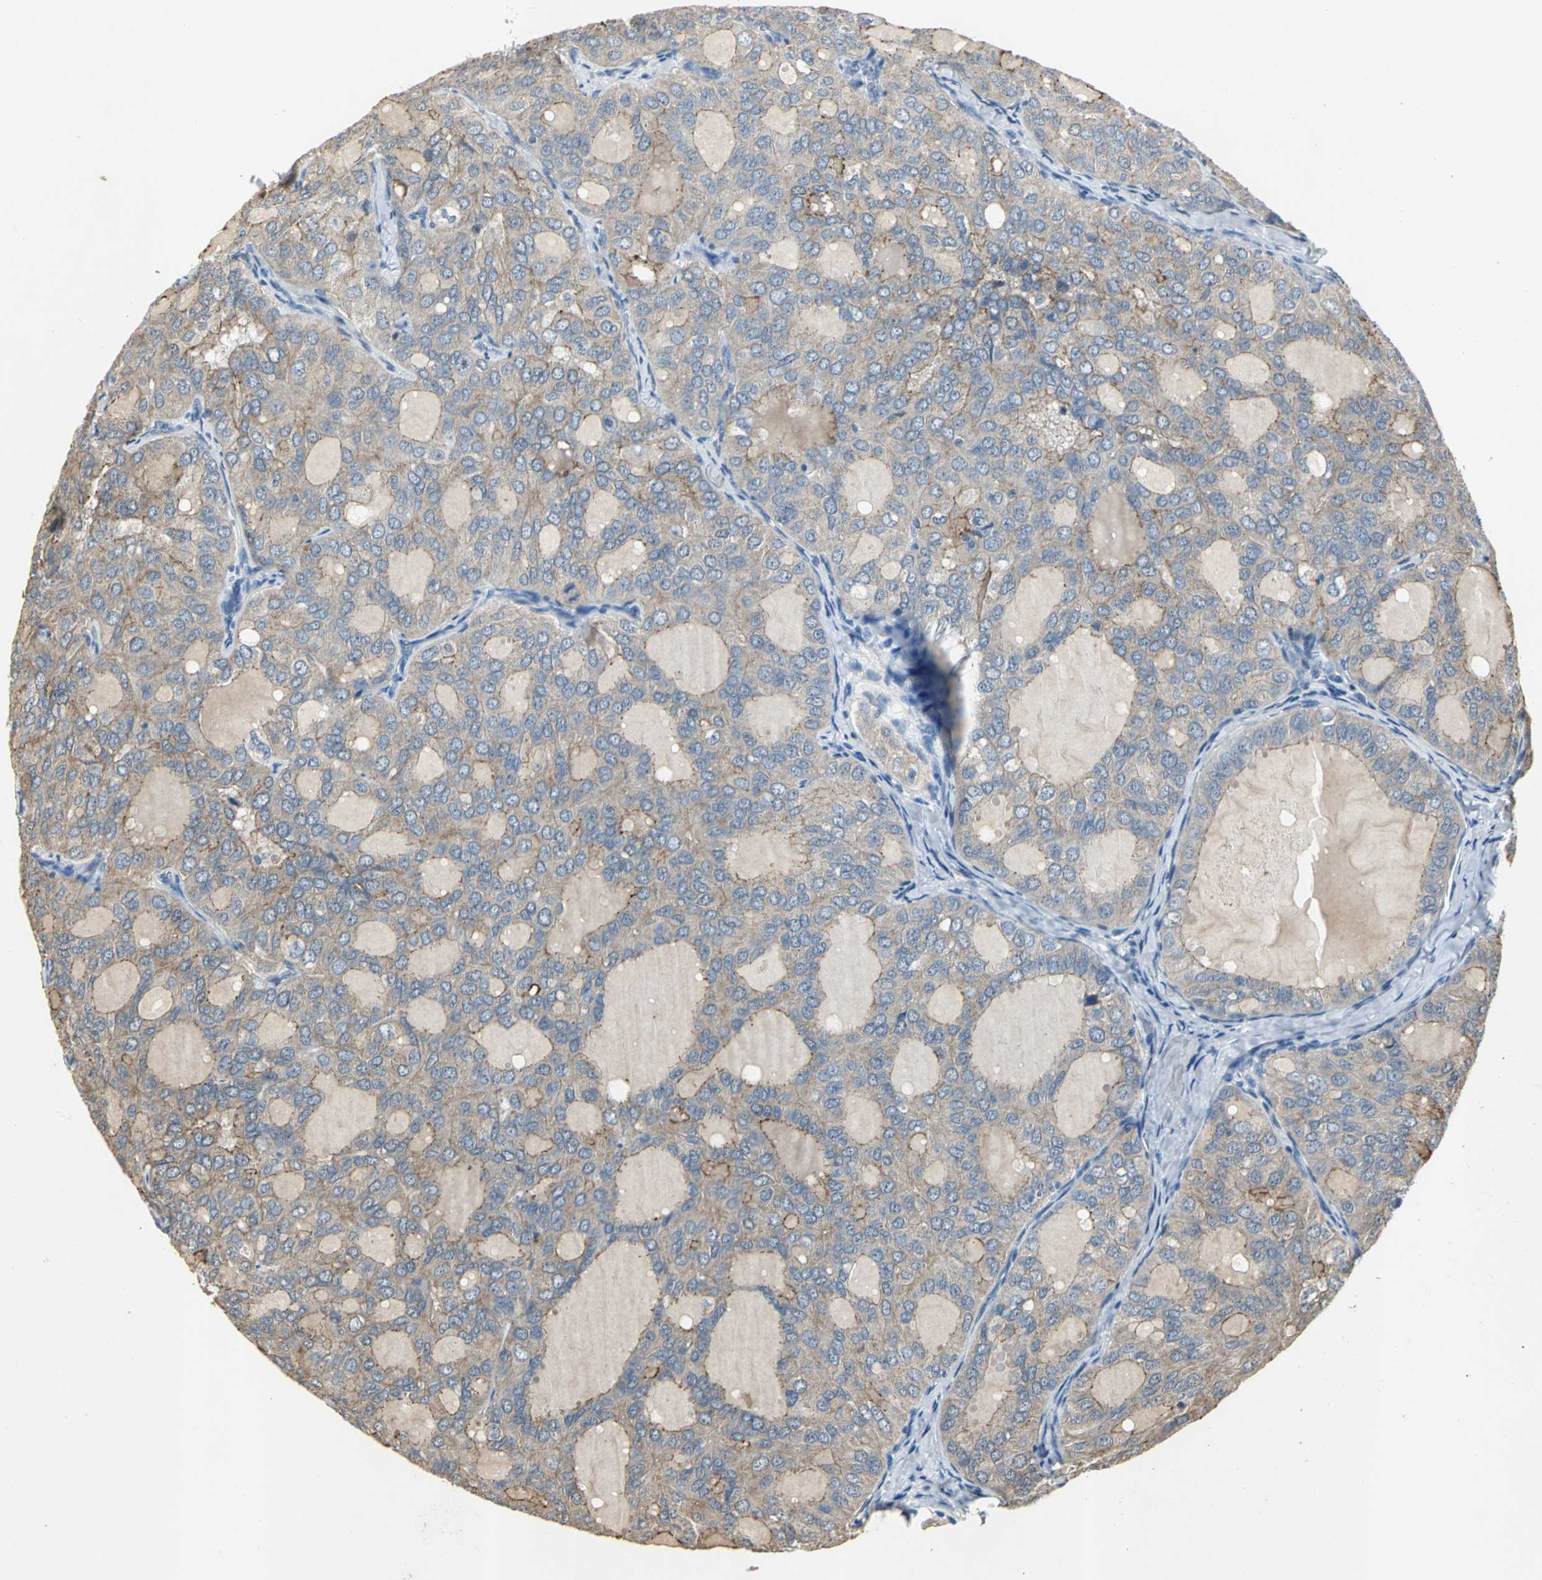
{"staining": {"intensity": "moderate", "quantity": ">75%", "location": "cytoplasmic/membranous"}, "tissue": "thyroid cancer", "cell_type": "Tumor cells", "image_type": "cancer", "snomed": [{"axis": "morphology", "description": "Follicular adenoma carcinoma, NOS"}, {"axis": "topography", "description": "Thyroid gland"}], "caption": "Thyroid follicular adenoma carcinoma tissue reveals moderate cytoplasmic/membranous positivity in about >75% of tumor cells, visualized by immunohistochemistry.", "gene": "OCLN", "patient": {"sex": "male", "age": 75}}